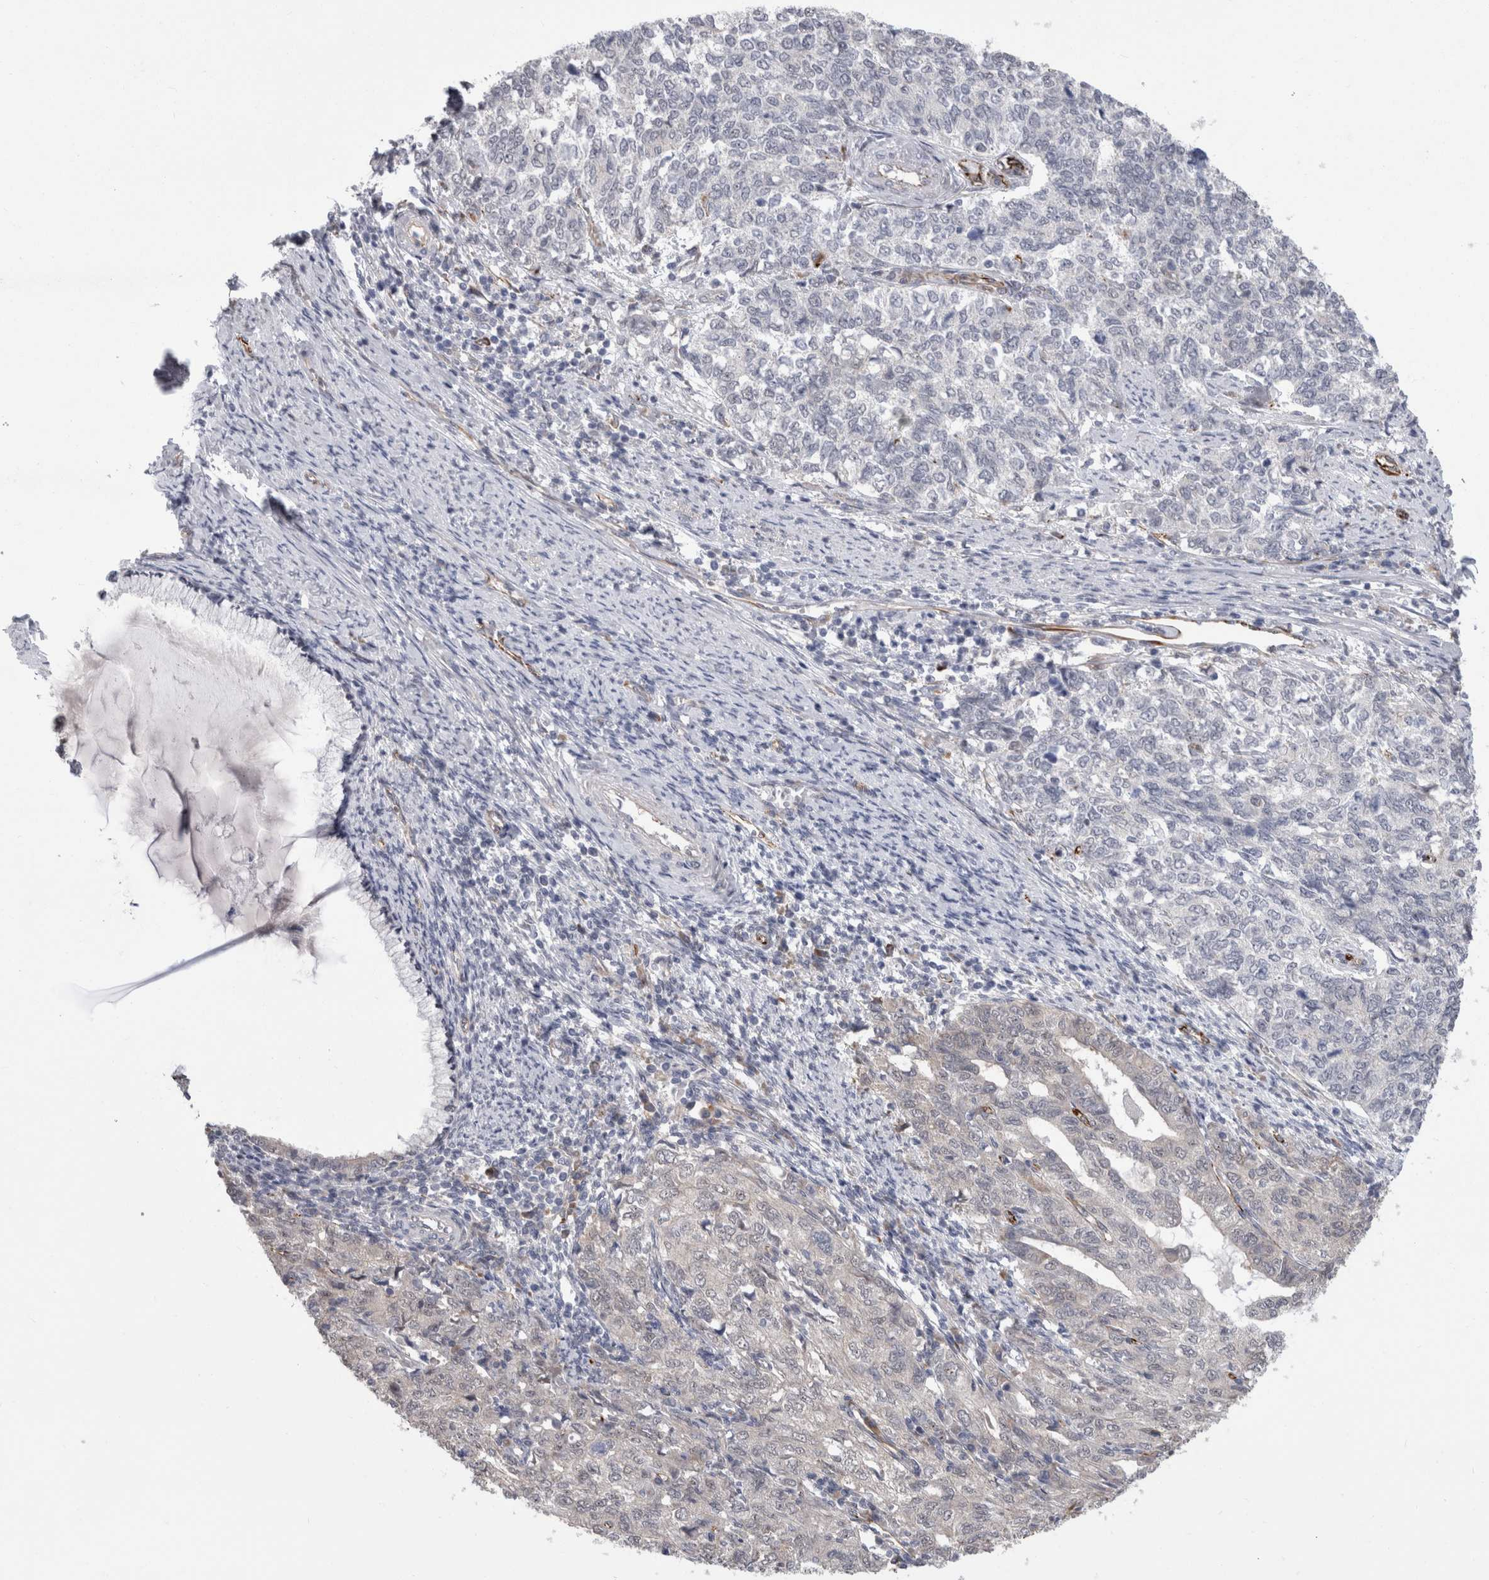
{"staining": {"intensity": "negative", "quantity": "none", "location": "none"}, "tissue": "cervical cancer", "cell_type": "Tumor cells", "image_type": "cancer", "snomed": [{"axis": "morphology", "description": "Squamous cell carcinoma, NOS"}, {"axis": "topography", "description": "Cervix"}], "caption": "IHC photomicrograph of human cervical squamous cell carcinoma stained for a protein (brown), which reveals no staining in tumor cells.", "gene": "FAM83H", "patient": {"sex": "female", "age": 63}}